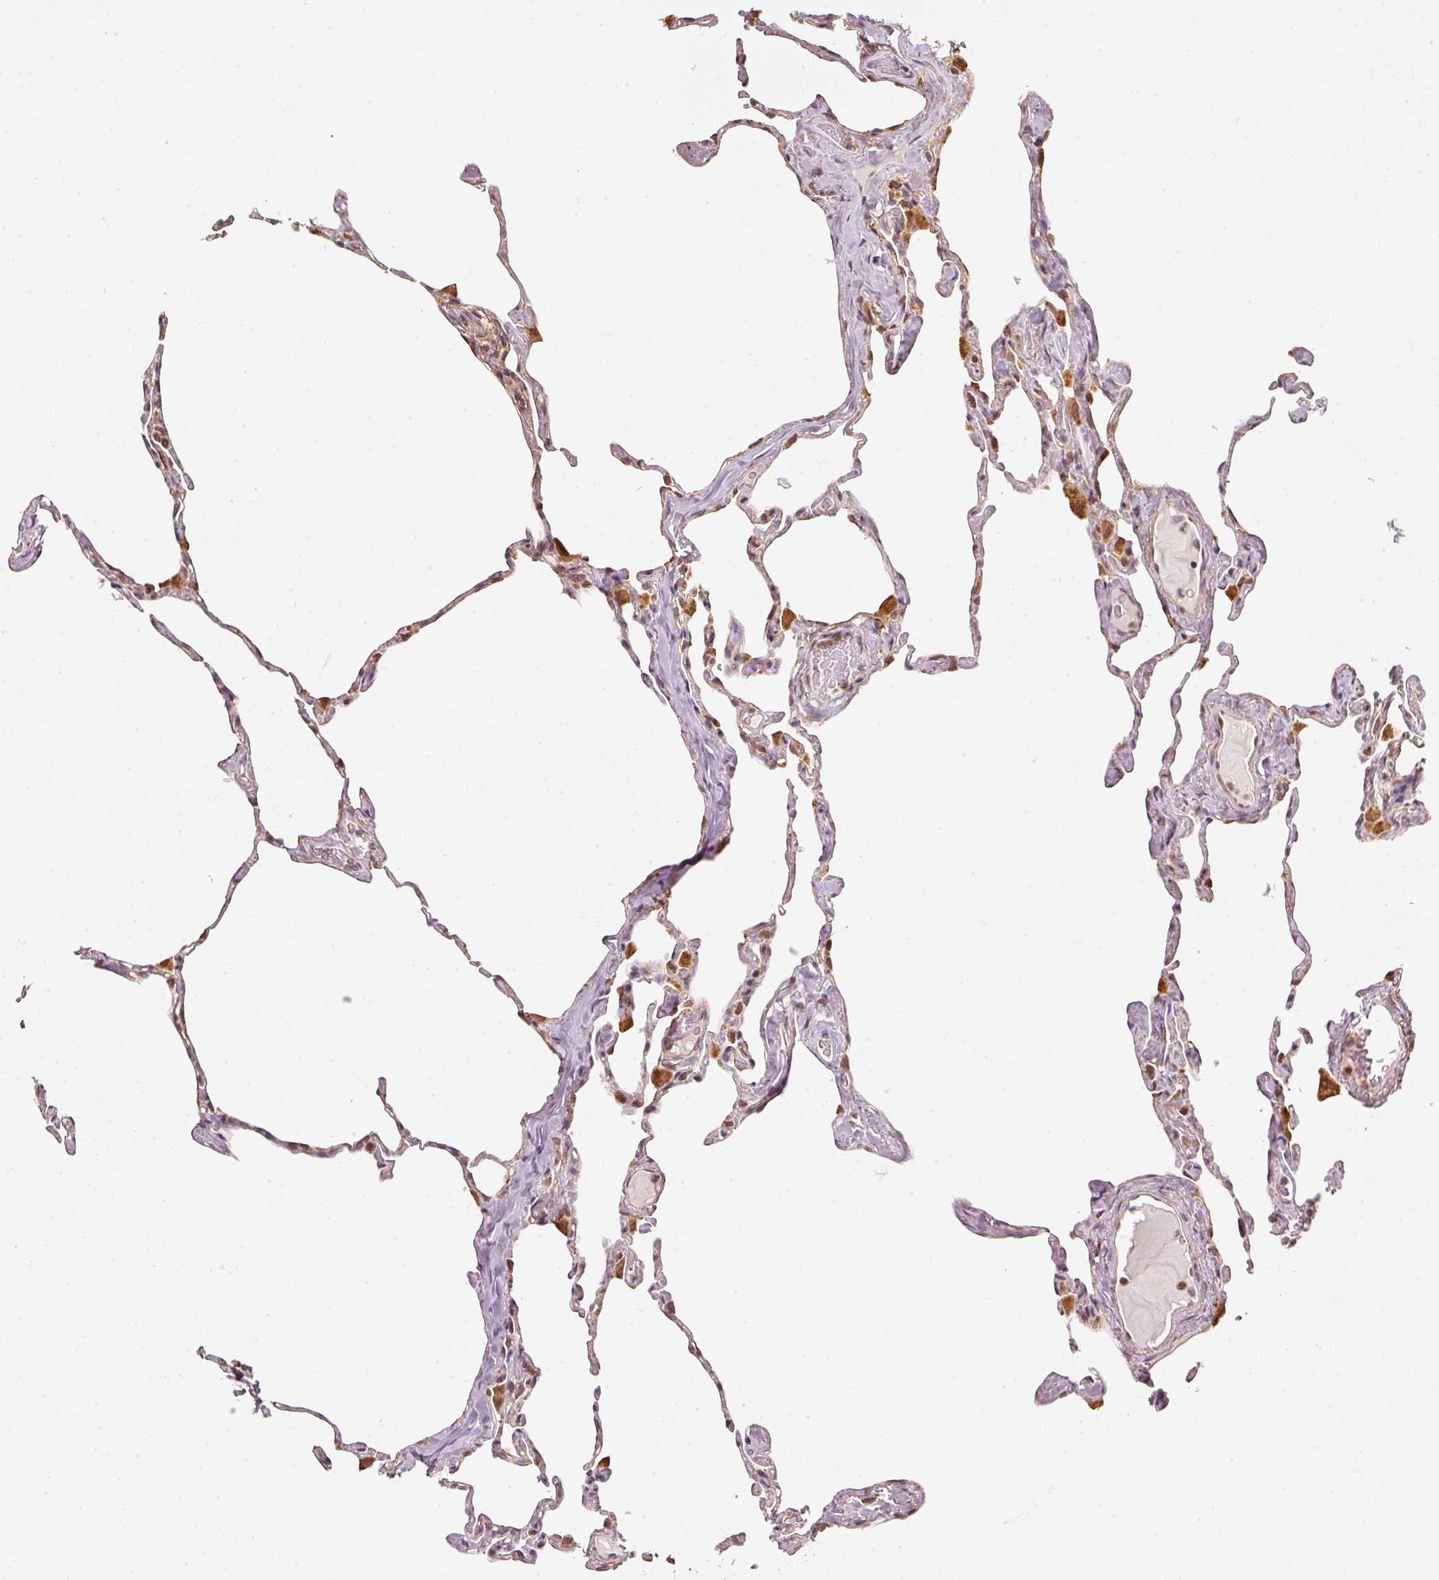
{"staining": {"intensity": "moderate", "quantity": "25%-75%", "location": "cytoplasmic/membranous"}, "tissue": "lung", "cell_type": "Alveolar cells", "image_type": "normal", "snomed": [{"axis": "morphology", "description": "Normal tissue, NOS"}, {"axis": "topography", "description": "Lung"}], "caption": "Benign lung reveals moderate cytoplasmic/membranous expression in approximately 25%-75% of alveolar cells, visualized by immunohistochemistry. The protein of interest is shown in brown color, while the nuclei are stained blue.", "gene": "RAB35", "patient": {"sex": "male", "age": 65}}